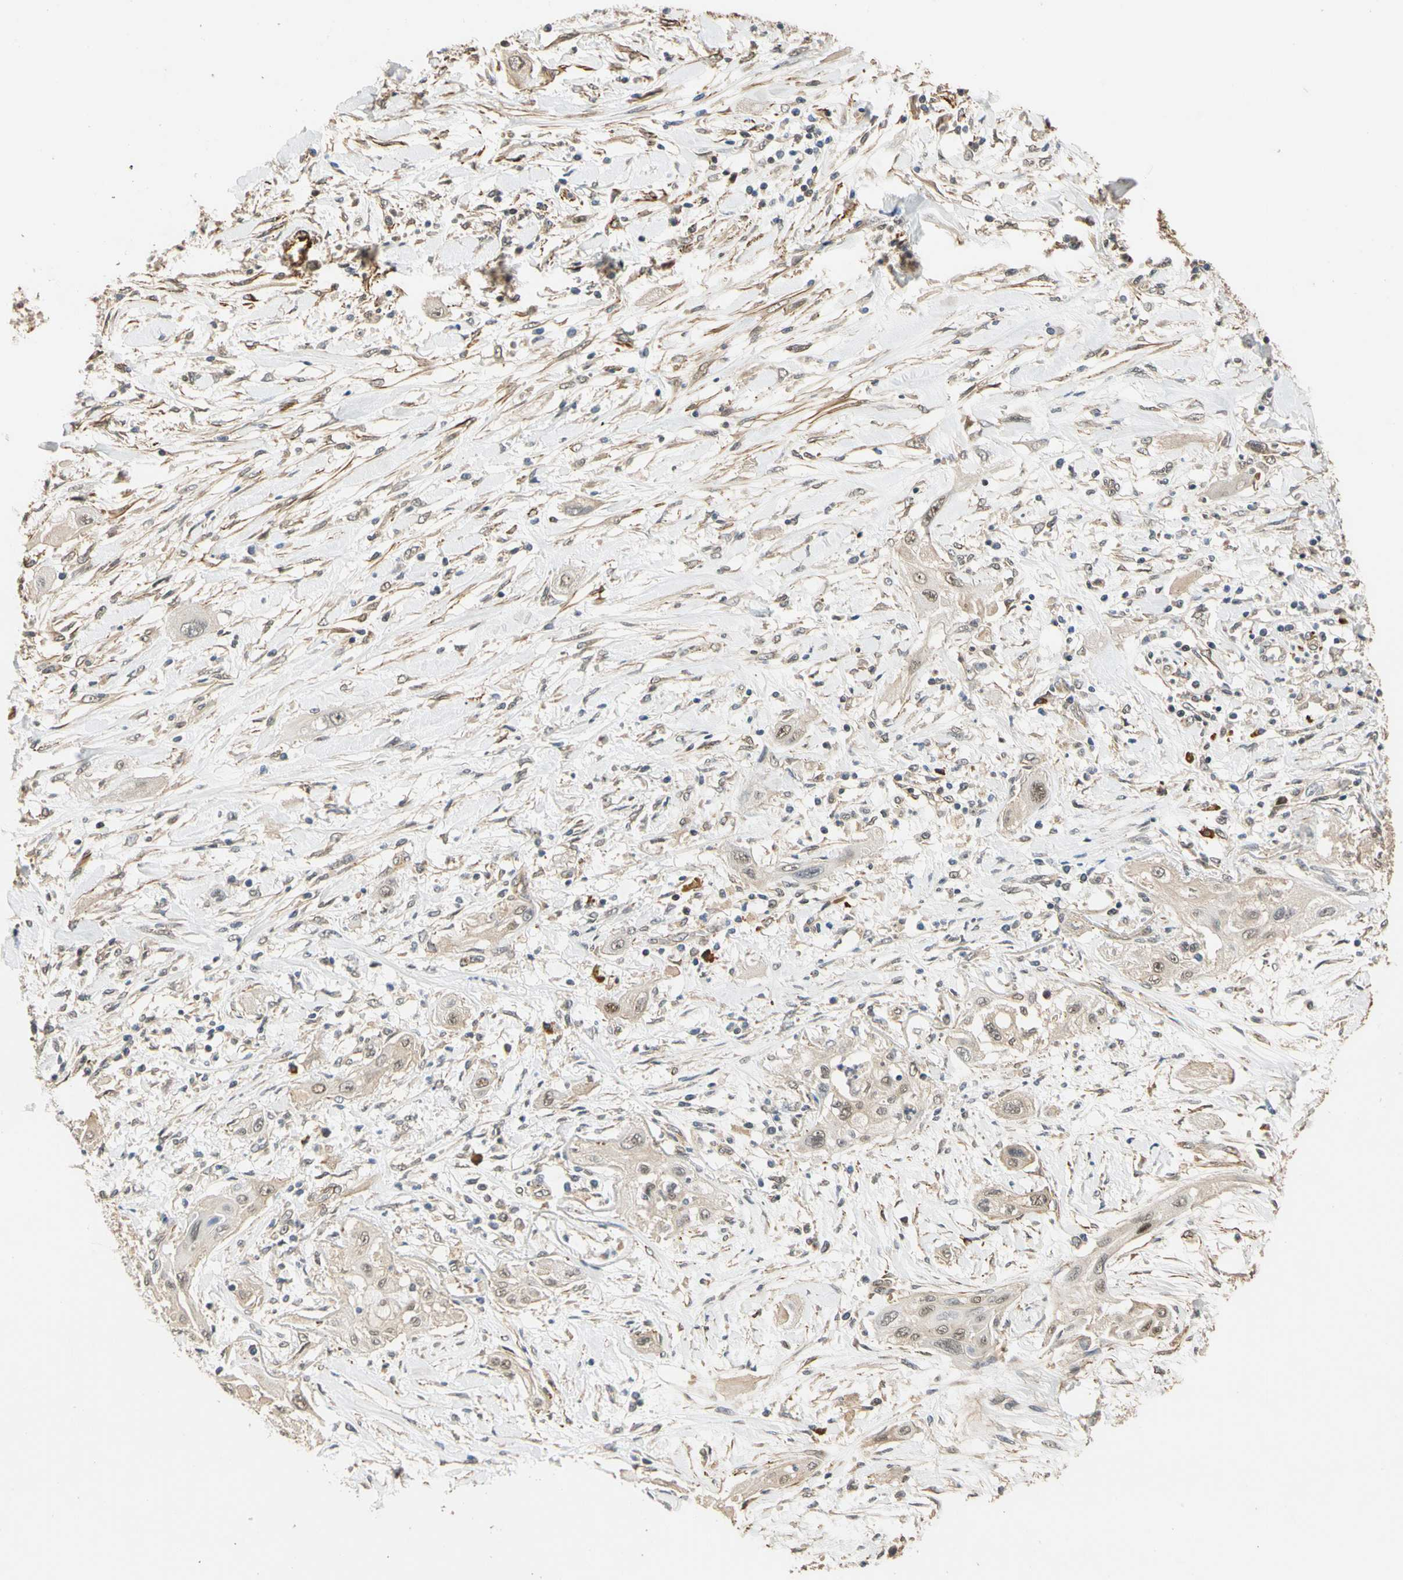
{"staining": {"intensity": "weak", "quantity": "<25%", "location": "cytoplasmic/membranous,nuclear"}, "tissue": "lung cancer", "cell_type": "Tumor cells", "image_type": "cancer", "snomed": [{"axis": "morphology", "description": "Squamous cell carcinoma, NOS"}, {"axis": "topography", "description": "Lung"}], "caption": "Immunohistochemistry (IHC) micrograph of human squamous cell carcinoma (lung) stained for a protein (brown), which demonstrates no positivity in tumor cells.", "gene": "QSER1", "patient": {"sex": "female", "age": 47}}